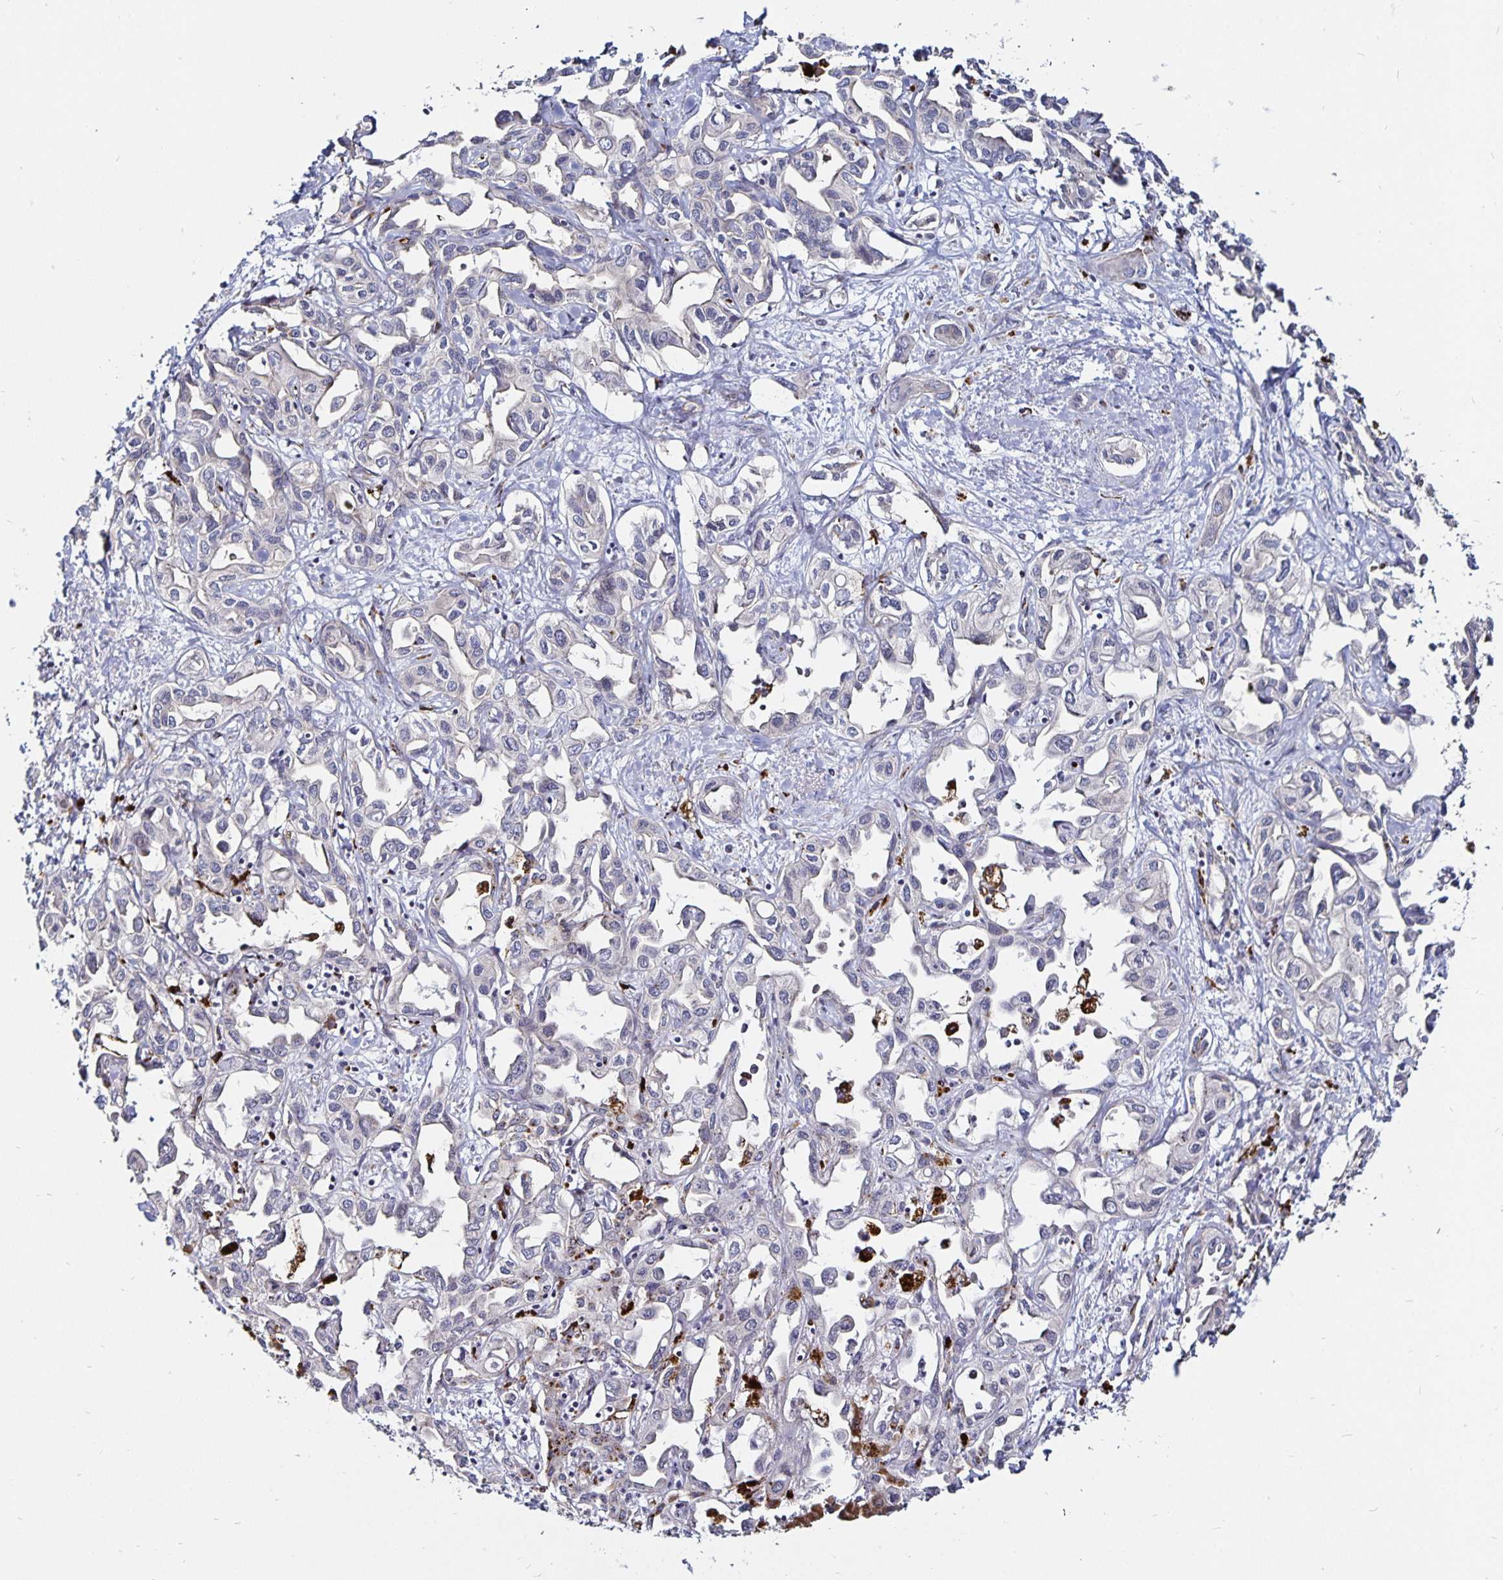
{"staining": {"intensity": "negative", "quantity": "none", "location": "none"}, "tissue": "liver cancer", "cell_type": "Tumor cells", "image_type": "cancer", "snomed": [{"axis": "morphology", "description": "Cholangiocarcinoma"}, {"axis": "topography", "description": "Liver"}], "caption": "There is no significant expression in tumor cells of liver cancer.", "gene": "CYP27A1", "patient": {"sex": "female", "age": 64}}